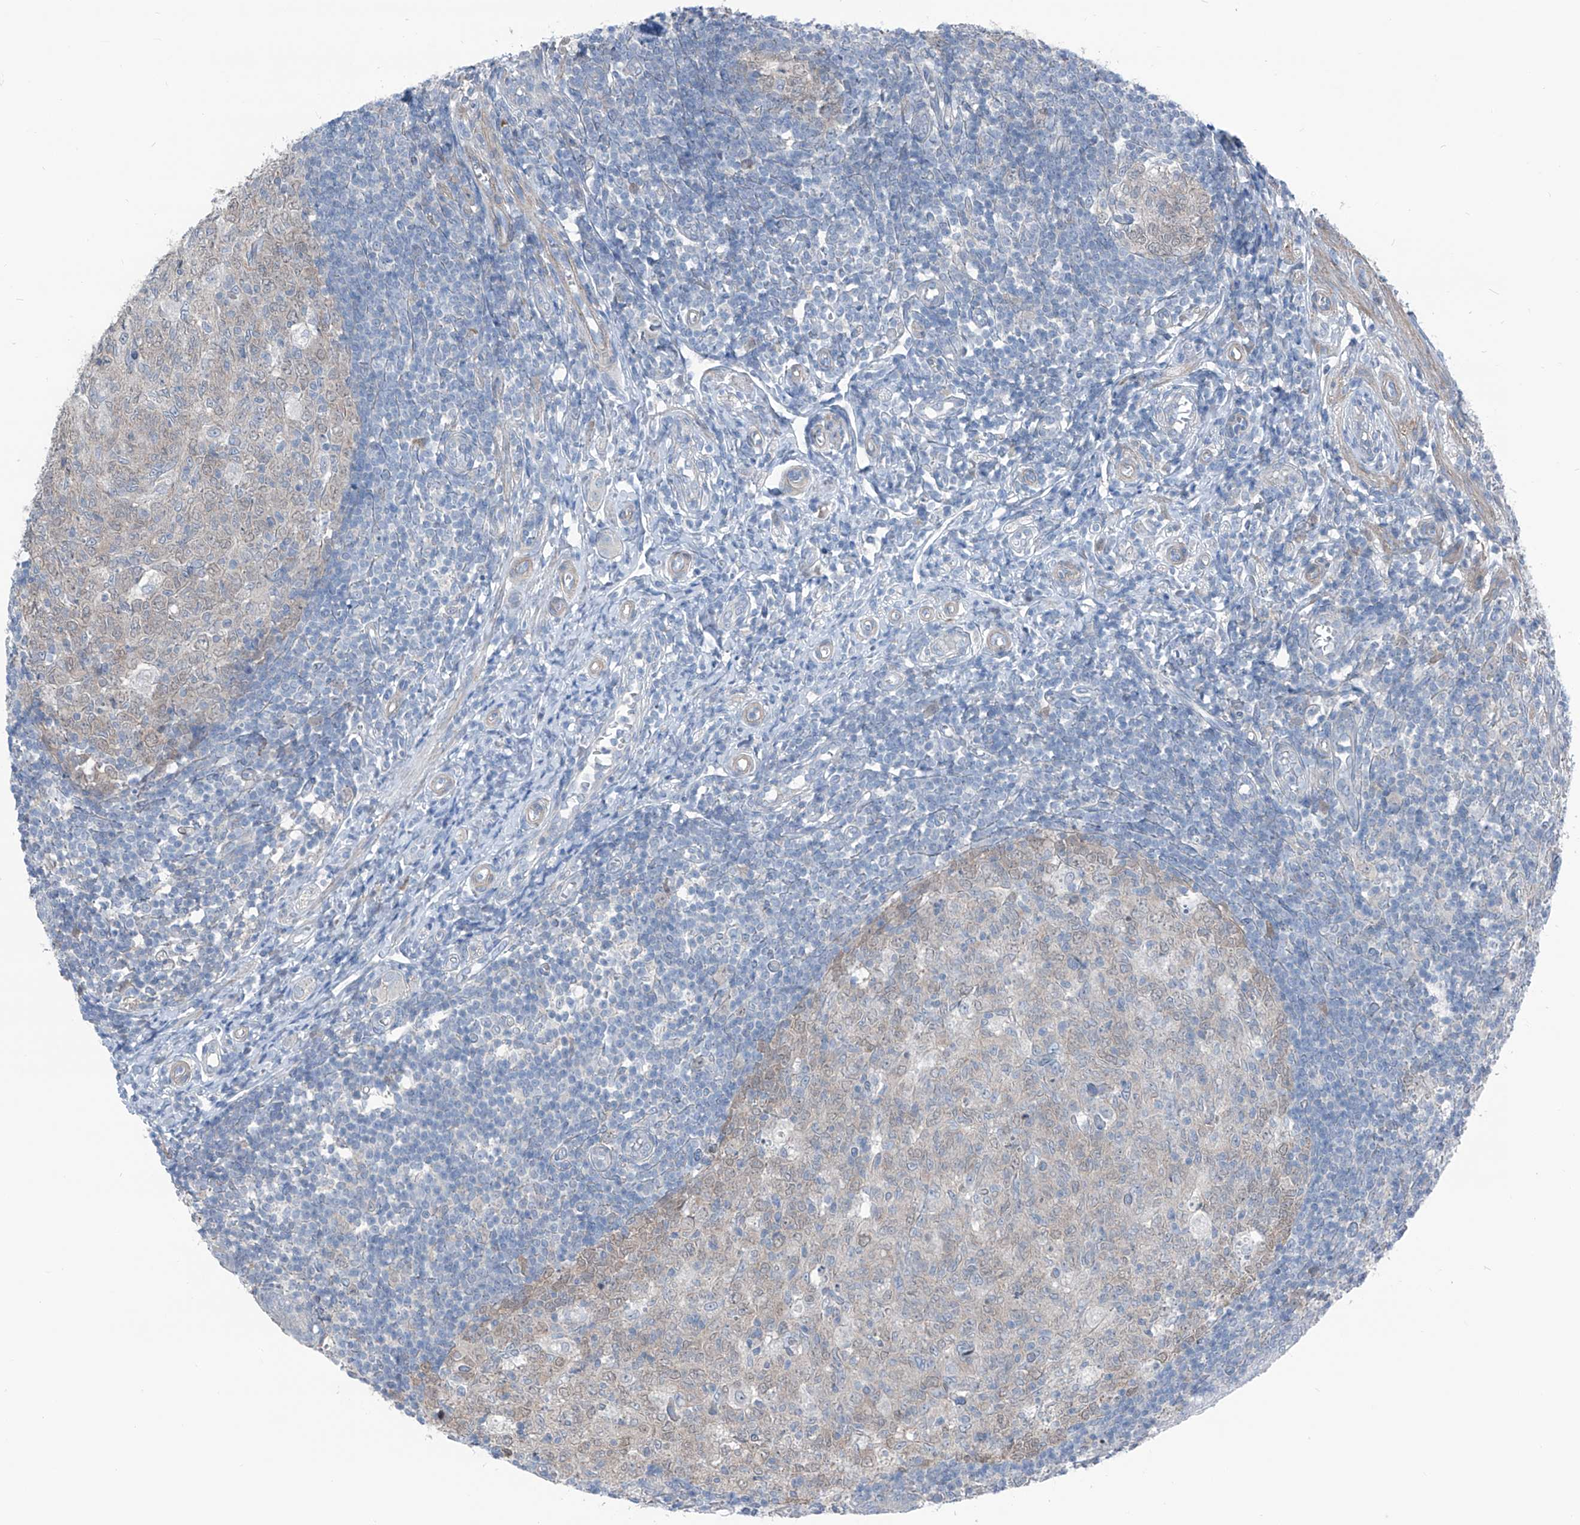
{"staining": {"intensity": "negative", "quantity": "none", "location": "none"}, "tissue": "appendix", "cell_type": "Glandular cells", "image_type": "normal", "snomed": [{"axis": "morphology", "description": "Normal tissue, NOS"}, {"axis": "topography", "description": "Appendix"}], "caption": "DAB immunohistochemical staining of normal human appendix exhibits no significant staining in glandular cells.", "gene": "HSPB11", "patient": {"sex": "male", "age": 14}}